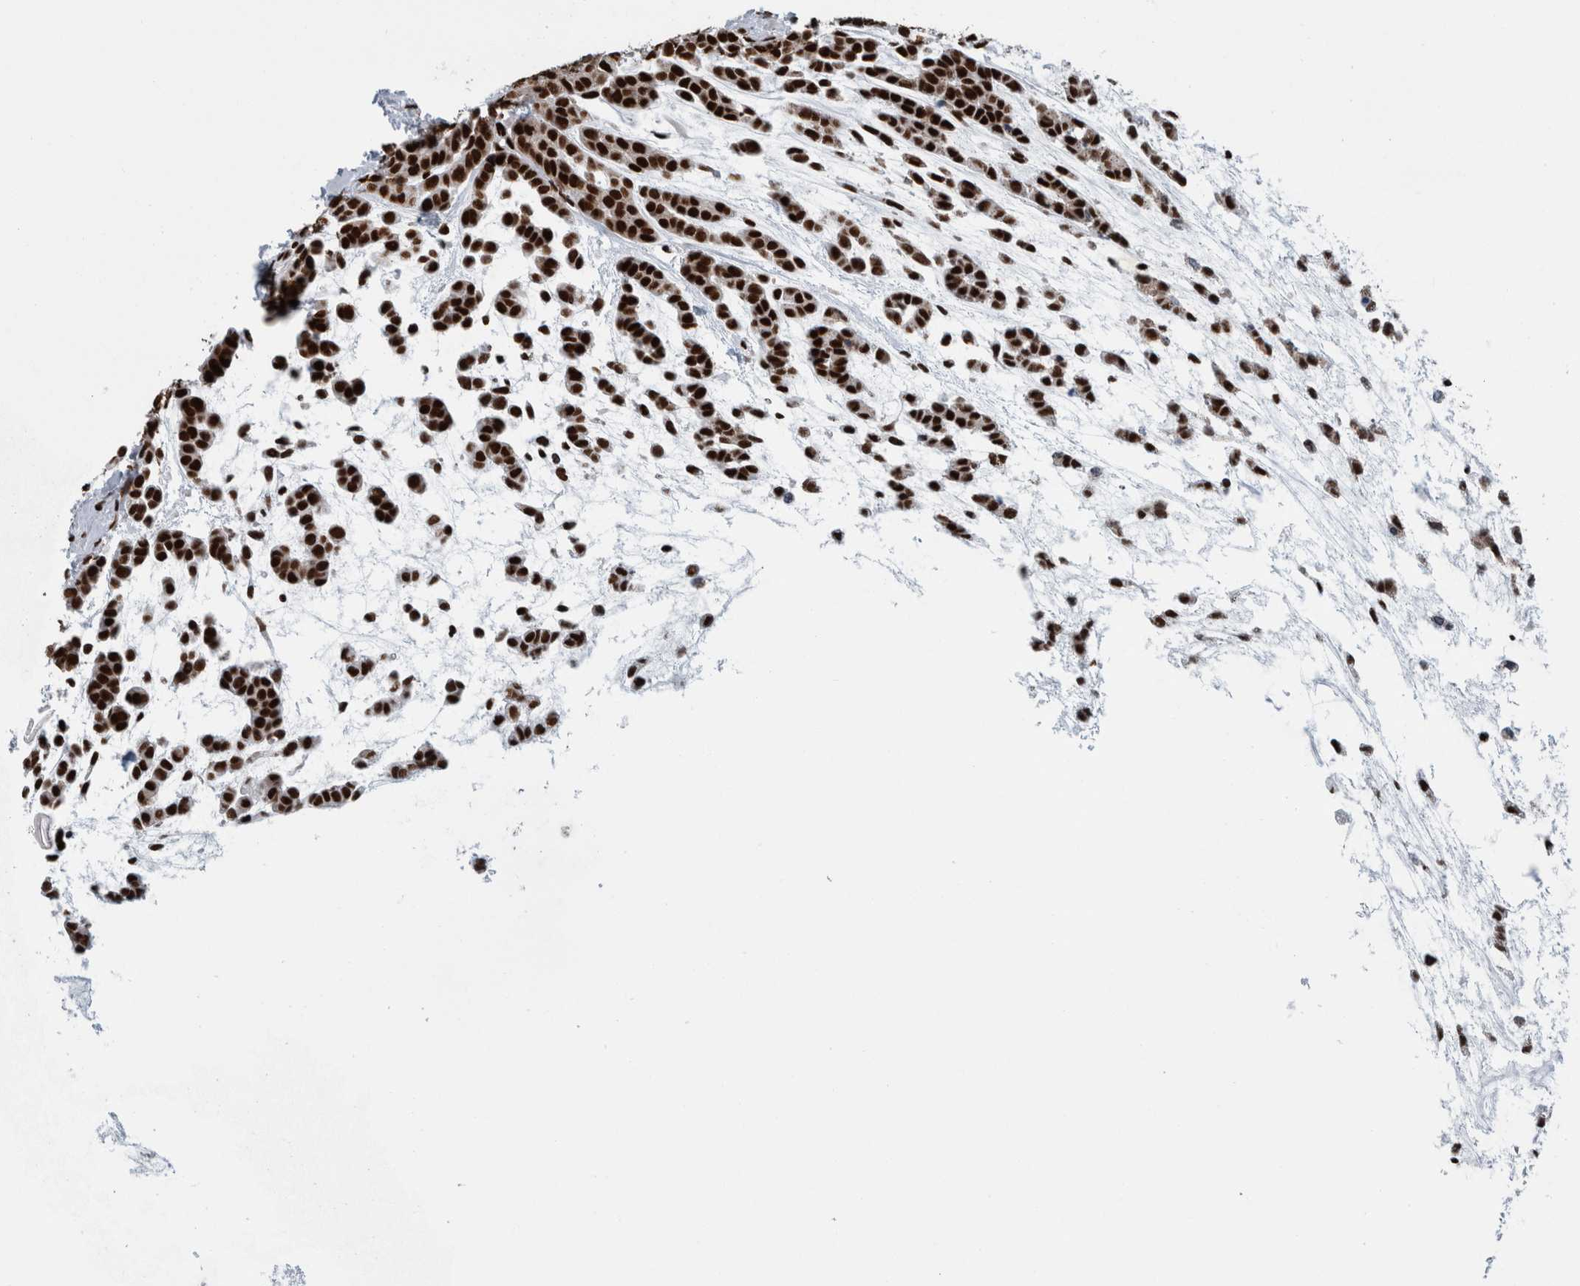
{"staining": {"intensity": "strong", "quantity": ">75%", "location": "nuclear"}, "tissue": "head and neck cancer", "cell_type": "Tumor cells", "image_type": "cancer", "snomed": [{"axis": "morphology", "description": "Adenocarcinoma, NOS"}, {"axis": "morphology", "description": "Adenoma, NOS"}, {"axis": "topography", "description": "Head-Neck"}], "caption": "High-power microscopy captured an immunohistochemistry (IHC) image of head and neck cancer (adenocarcinoma), revealing strong nuclear expression in about >75% of tumor cells.", "gene": "DNMT3A", "patient": {"sex": "female", "age": 55}}